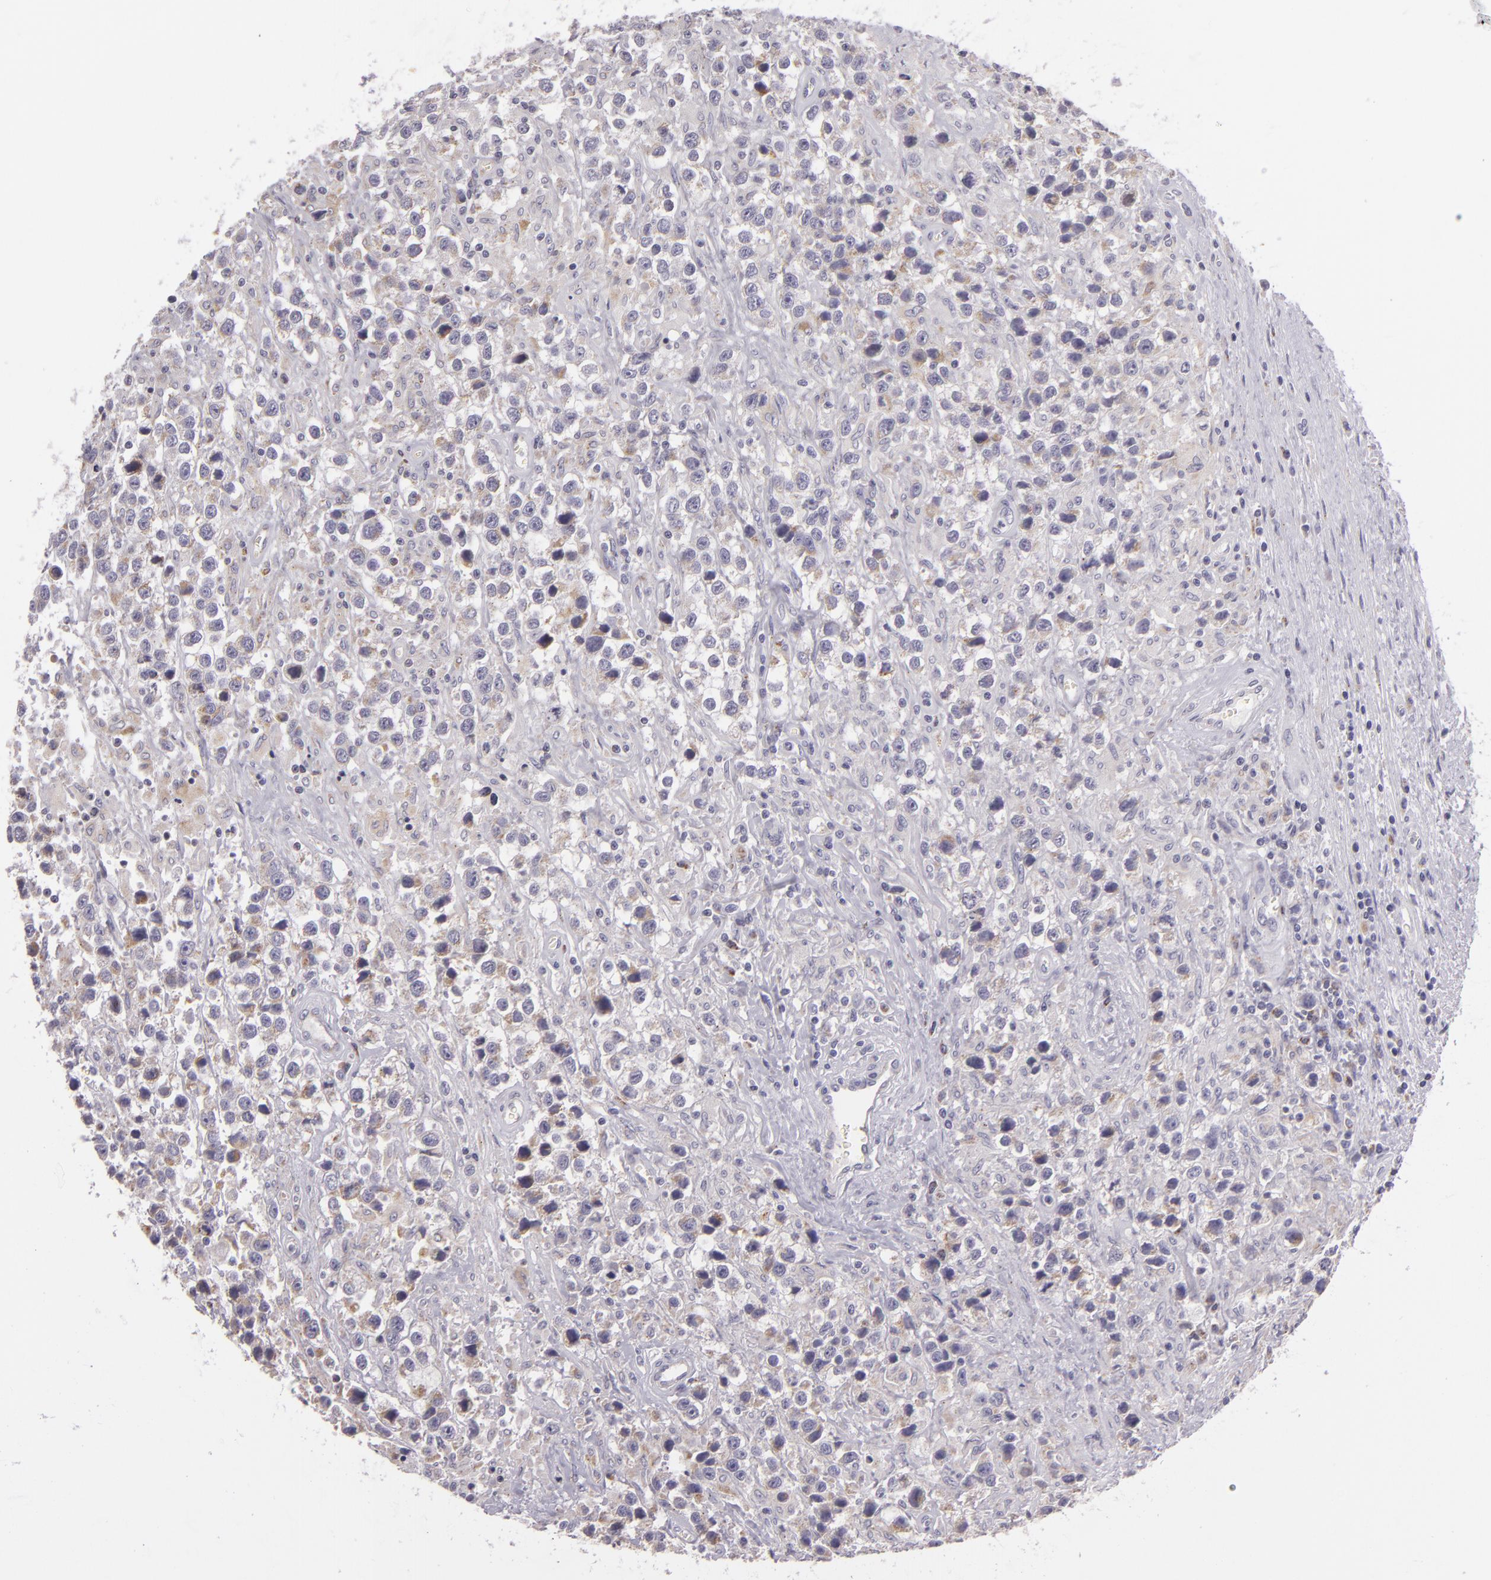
{"staining": {"intensity": "weak", "quantity": "<25%", "location": "cytoplasmic/membranous"}, "tissue": "testis cancer", "cell_type": "Tumor cells", "image_type": "cancer", "snomed": [{"axis": "morphology", "description": "Seminoma, NOS"}, {"axis": "topography", "description": "Testis"}], "caption": "There is no significant staining in tumor cells of testis seminoma.", "gene": "CILK1", "patient": {"sex": "male", "age": 43}}